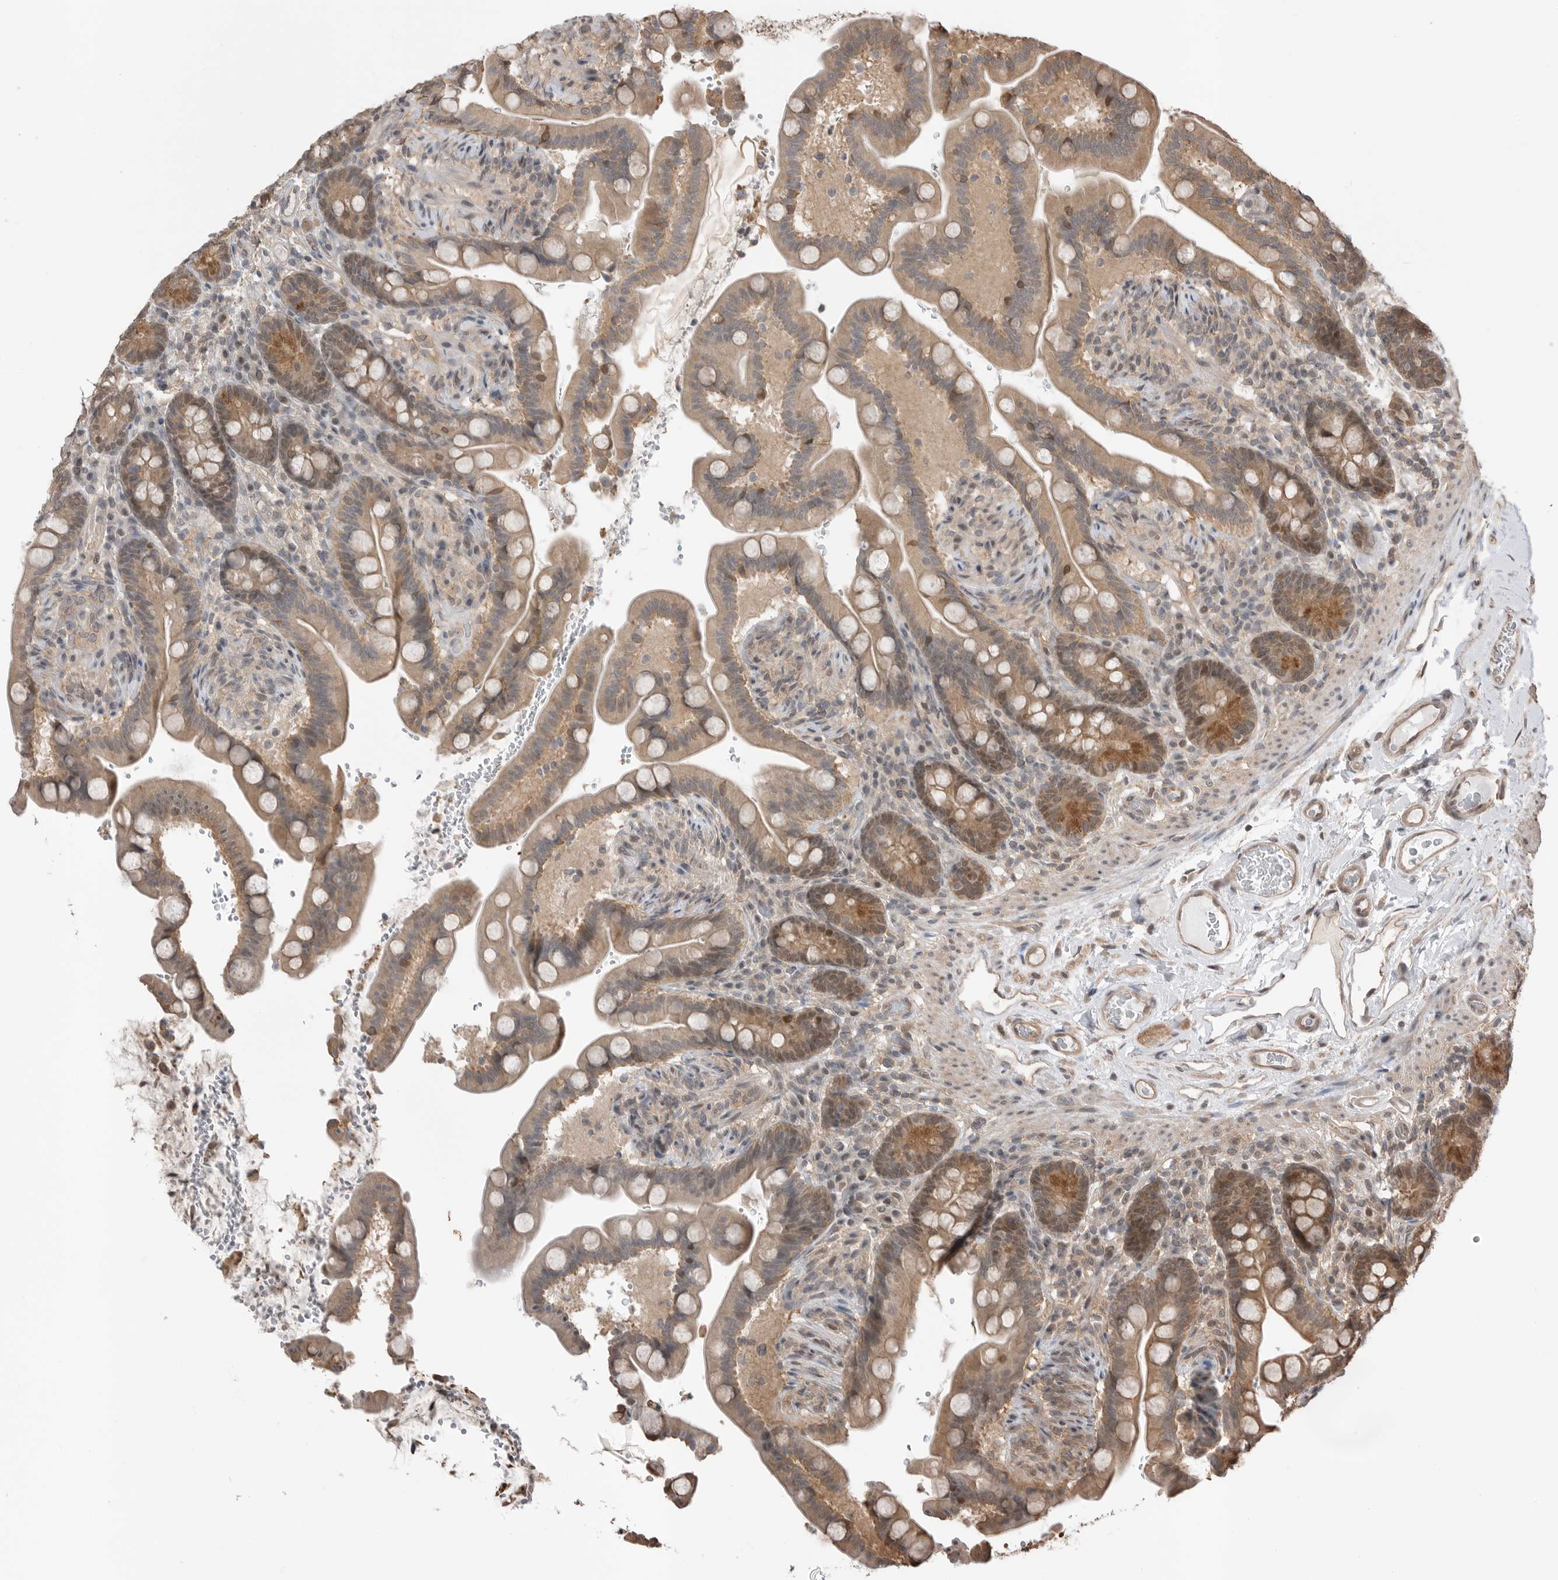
{"staining": {"intensity": "weak", "quantity": ">75%", "location": "cytoplasmic/membranous"}, "tissue": "colon", "cell_type": "Endothelial cells", "image_type": "normal", "snomed": [{"axis": "morphology", "description": "Normal tissue, NOS"}, {"axis": "topography", "description": "Smooth muscle"}, {"axis": "topography", "description": "Colon"}], "caption": "IHC of benign colon reveals low levels of weak cytoplasmic/membranous expression in about >75% of endothelial cells.", "gene": "PEAK1", "patient": {"sex": "male", "age": 73}}